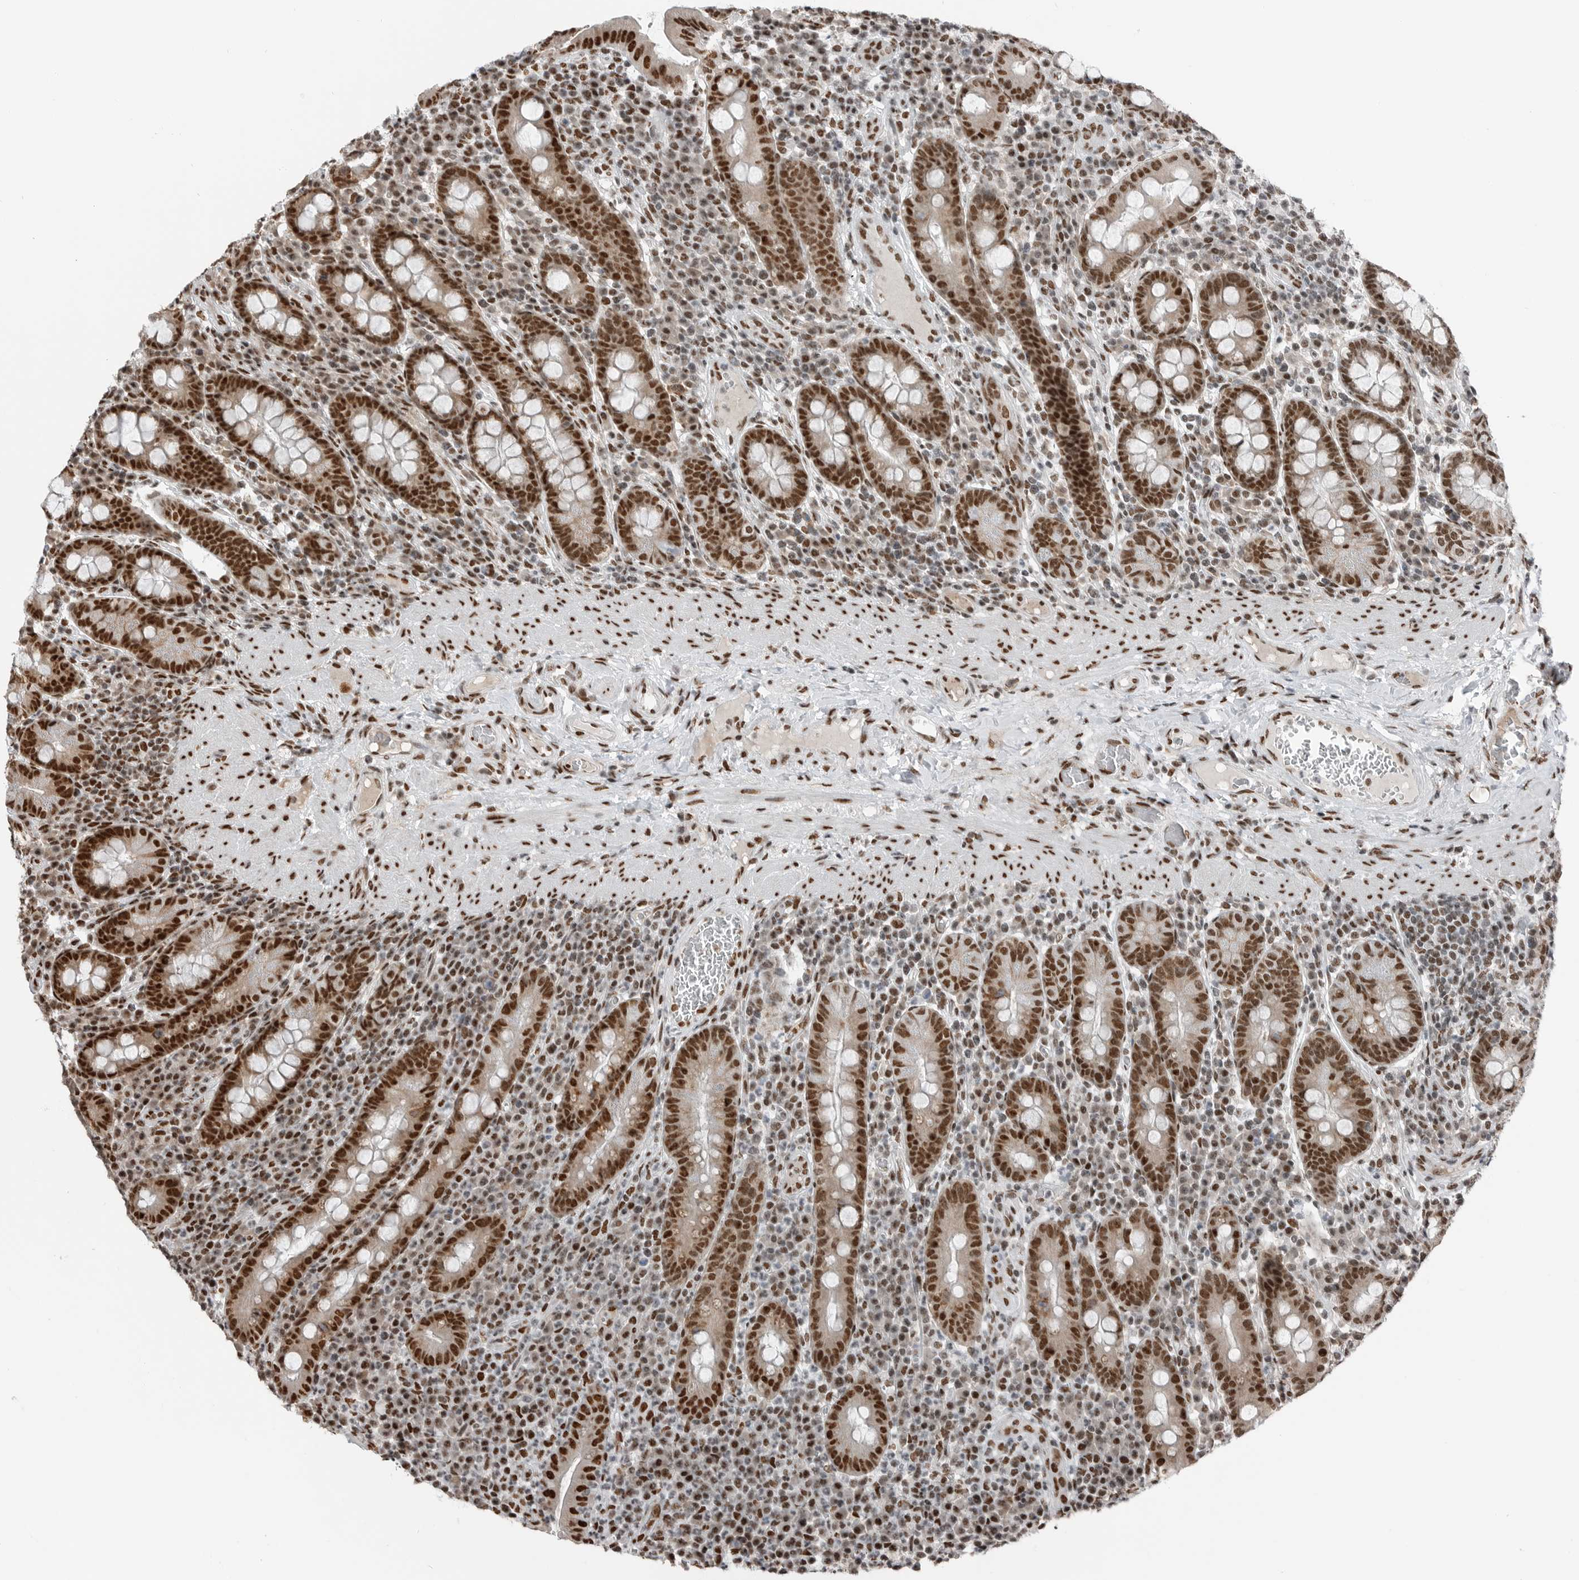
{"staining": {"intensity": "strong", "quantity": ">75%", "location": "nuclear"}, "tissue": "duodenum", "cell_type": "Glandular cells", "image_type": "normal", "snomed": [{"axis": "morphology", "description": "Normal tissue, NOS"}, {"axis": "morphology", "description": "Adenocarcinoma, NOS"}, {"axis": "topography", "description": "Pancreas"}, {"axis": "topography", "description": "Duodenum"}], "caption": "Strong nuclear staining for a protein is present in approximately >75% of glandular cells of normal duodenum using IHC.", "gene": "BLZF1", "patient": {"sex": "male", "age": 50}}